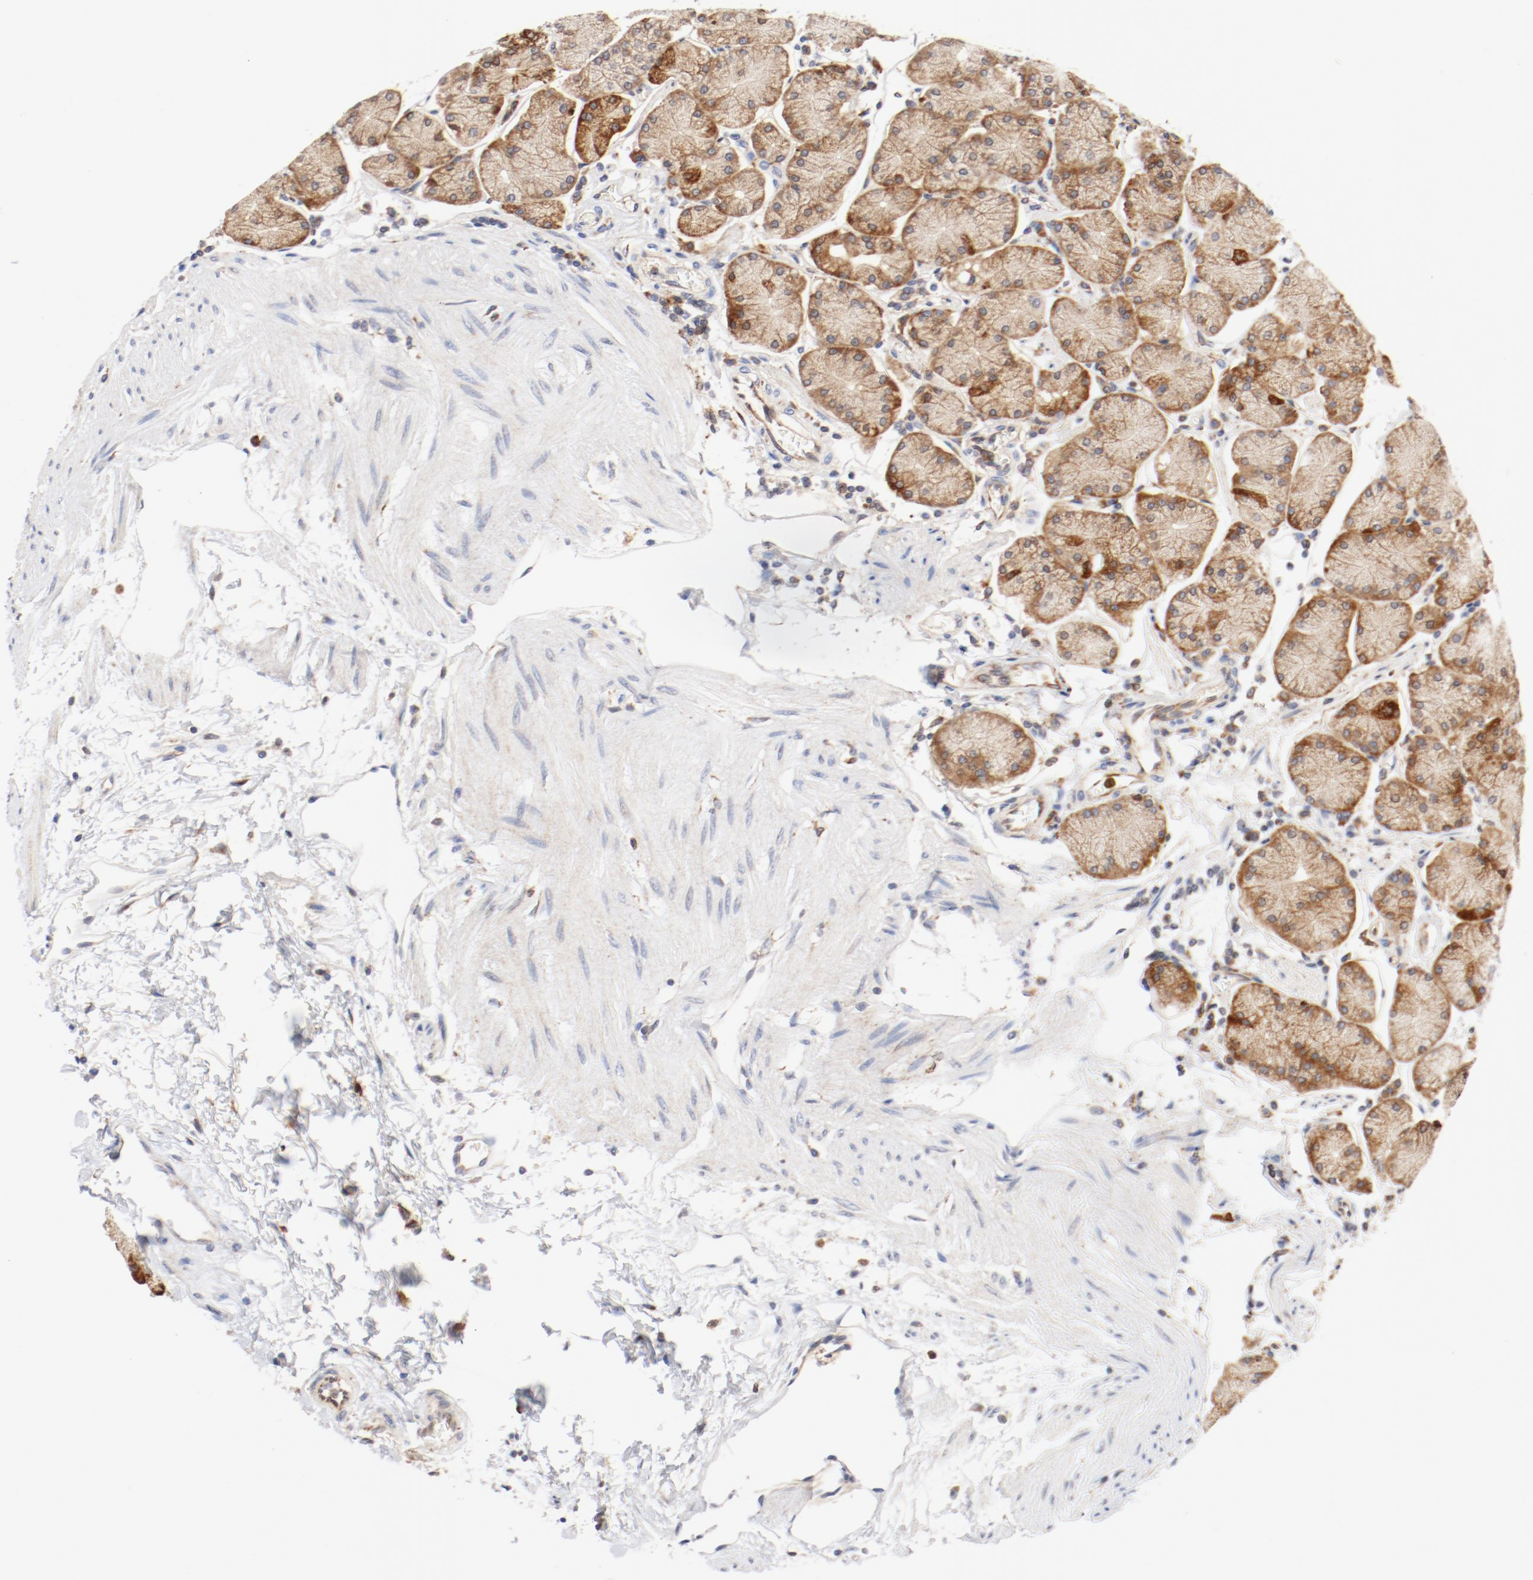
{"staining": {"intensity": "moderate", "quantity": ">75%", "location": "cytoplasmic/membranous"}, "tissue": "stomach", "cell_type": "Glandular cells", "image_type": "normal", "snomed": [{"axis": "morphology", "description": "Normal tissue, NOS"}, {"axis": "topography", "description": "Stomach, upper"}, {"axis": "topography", "description": "Stomach"}], "caption": "Immunohistochemistry of benign human stomach displays medium levels of moderate cytoplasmic/membranous expression in approximately >75% of glandular cells.", "gene": "PDPK1", "patient": {"sex": "male", "age": 76}}